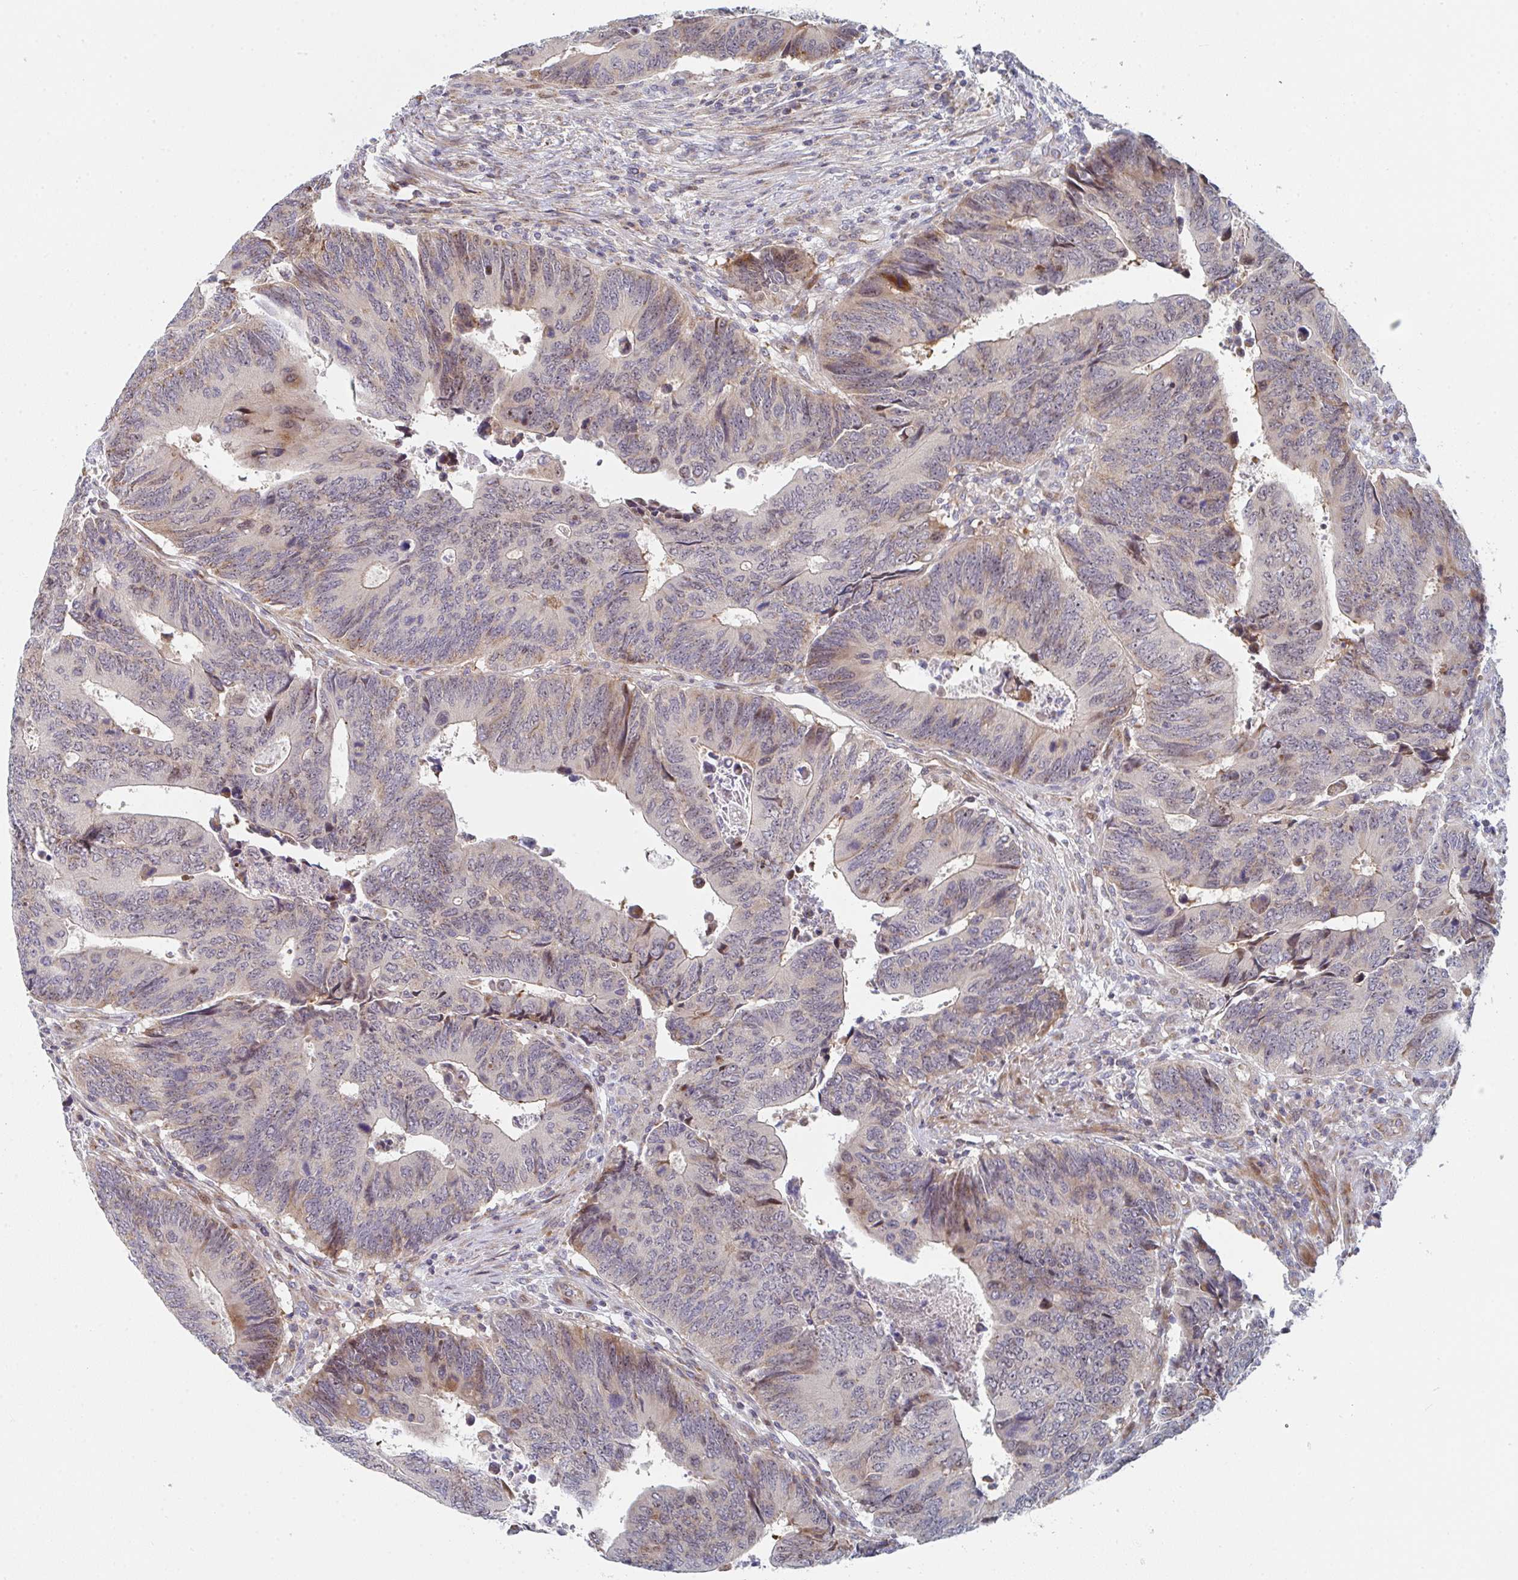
{"staining": {"intensity": "moderate", "quantity": "<25%", "location": "cytoplasmic/membranous"}, "tissue": "colorectal cancer", "cell_type": "Tumor cells", "image_type": "cancer", "snomed": [{"axis": "morphology", "description": "Adenocarcinoma, NOS"}, {"axis": "topography", "description": "Colon"}], "caption": "Human colorectal adenocarcinoma stained with a protein marker exhibits moderate staining in tumor cells.", "gene": "ZNF644", "patient": {"sex": "male", "age": 87}}